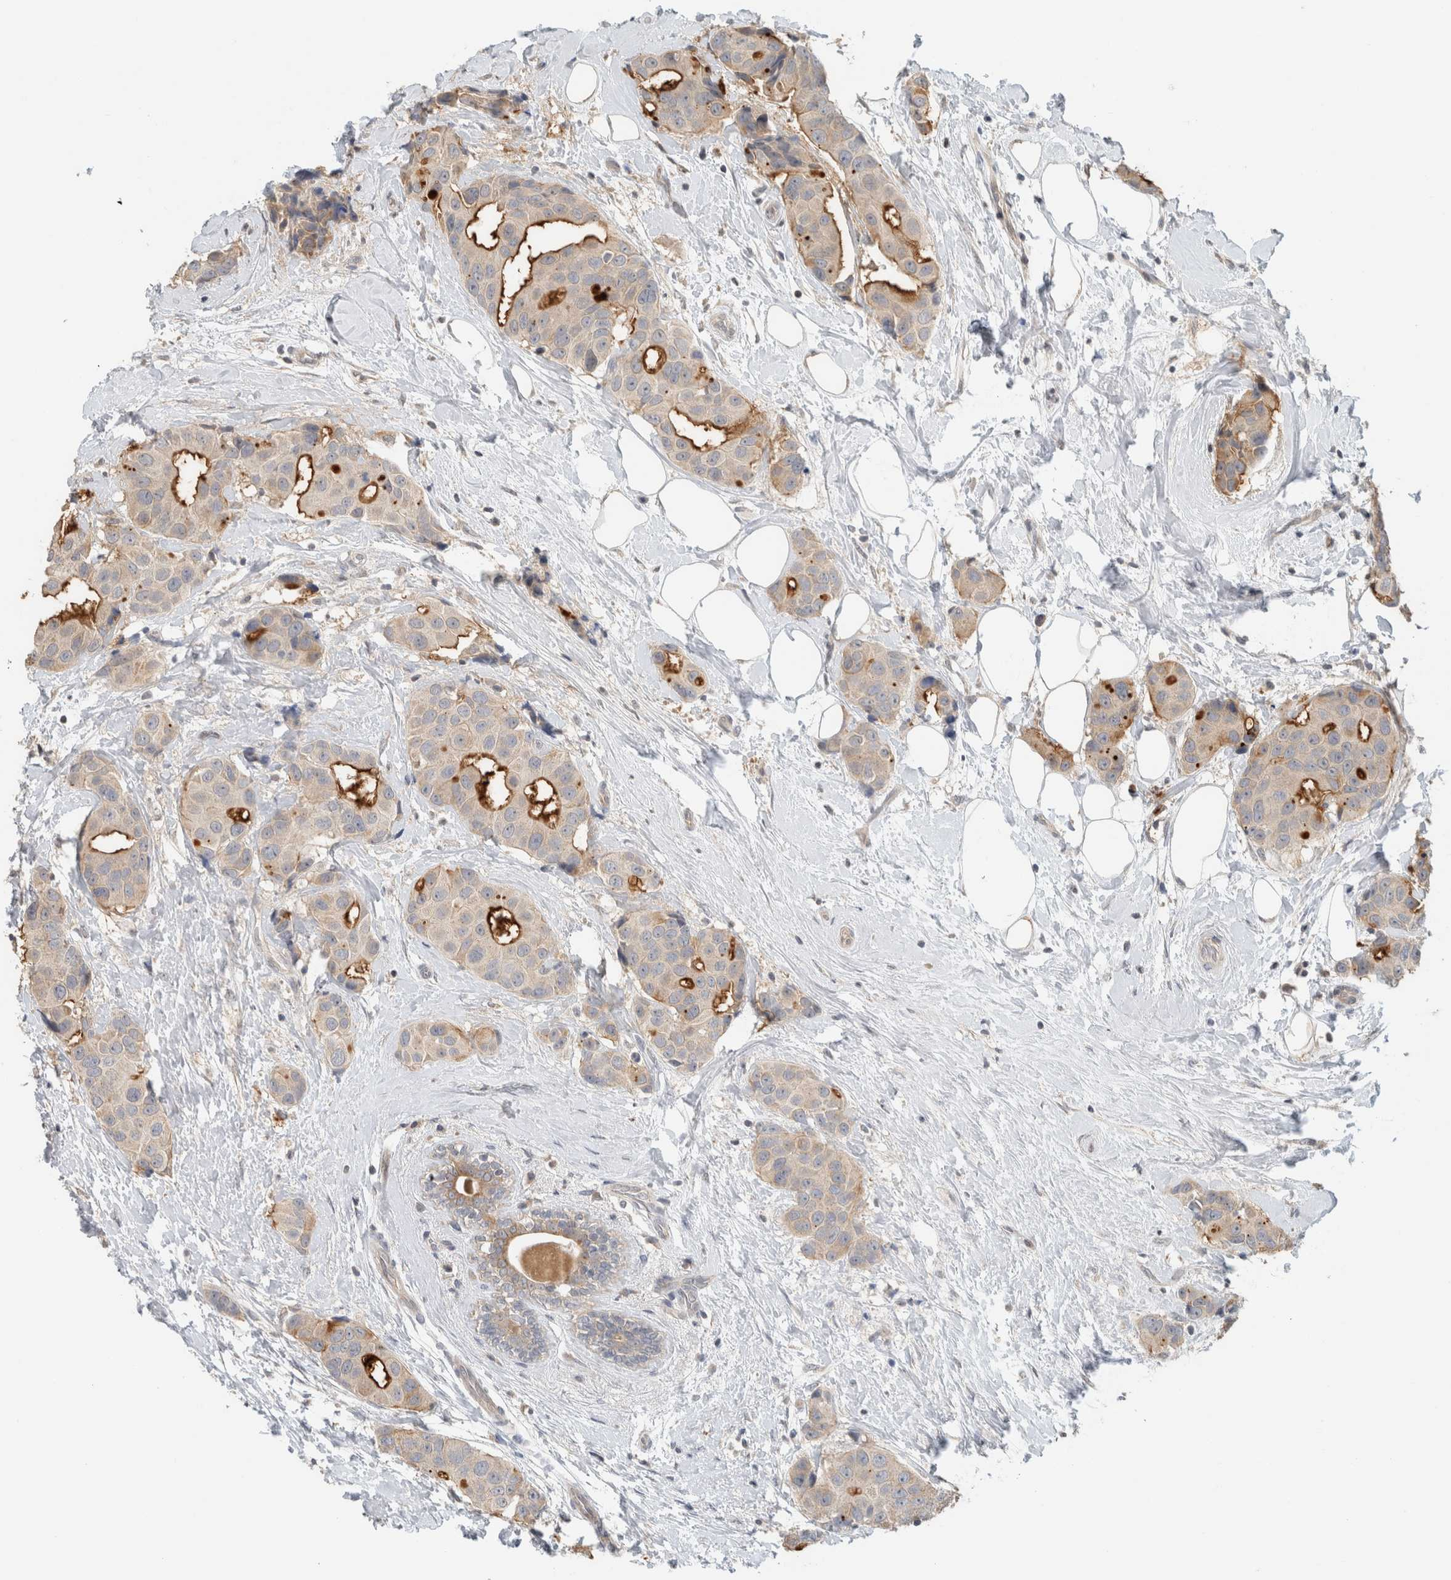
{"staining": {"intensity": "moderate", "quantity": "<25%", "location": "cytoplasmic/membranous"}, "tissue": "breast cancer", "cell_type": "Tumor cells", "image_type": "cancer", "snomed": [{"axis": "morphology", "description": "Normal tissue, NOS"}, {"axis": "morphology", "description": "Duct carcinoma"}, {"axis": "topography", "description": "Breast"}], "caption": "Invasive ductal carcinoma (breast) stained with immunohistochemistry (IHC) exhibits moderate cytoplasmic/membranous positivity in approximately <25% of tumor cells.", "gene": "ERCC6L2", "patient": {"sex": "female", "age": 39}}